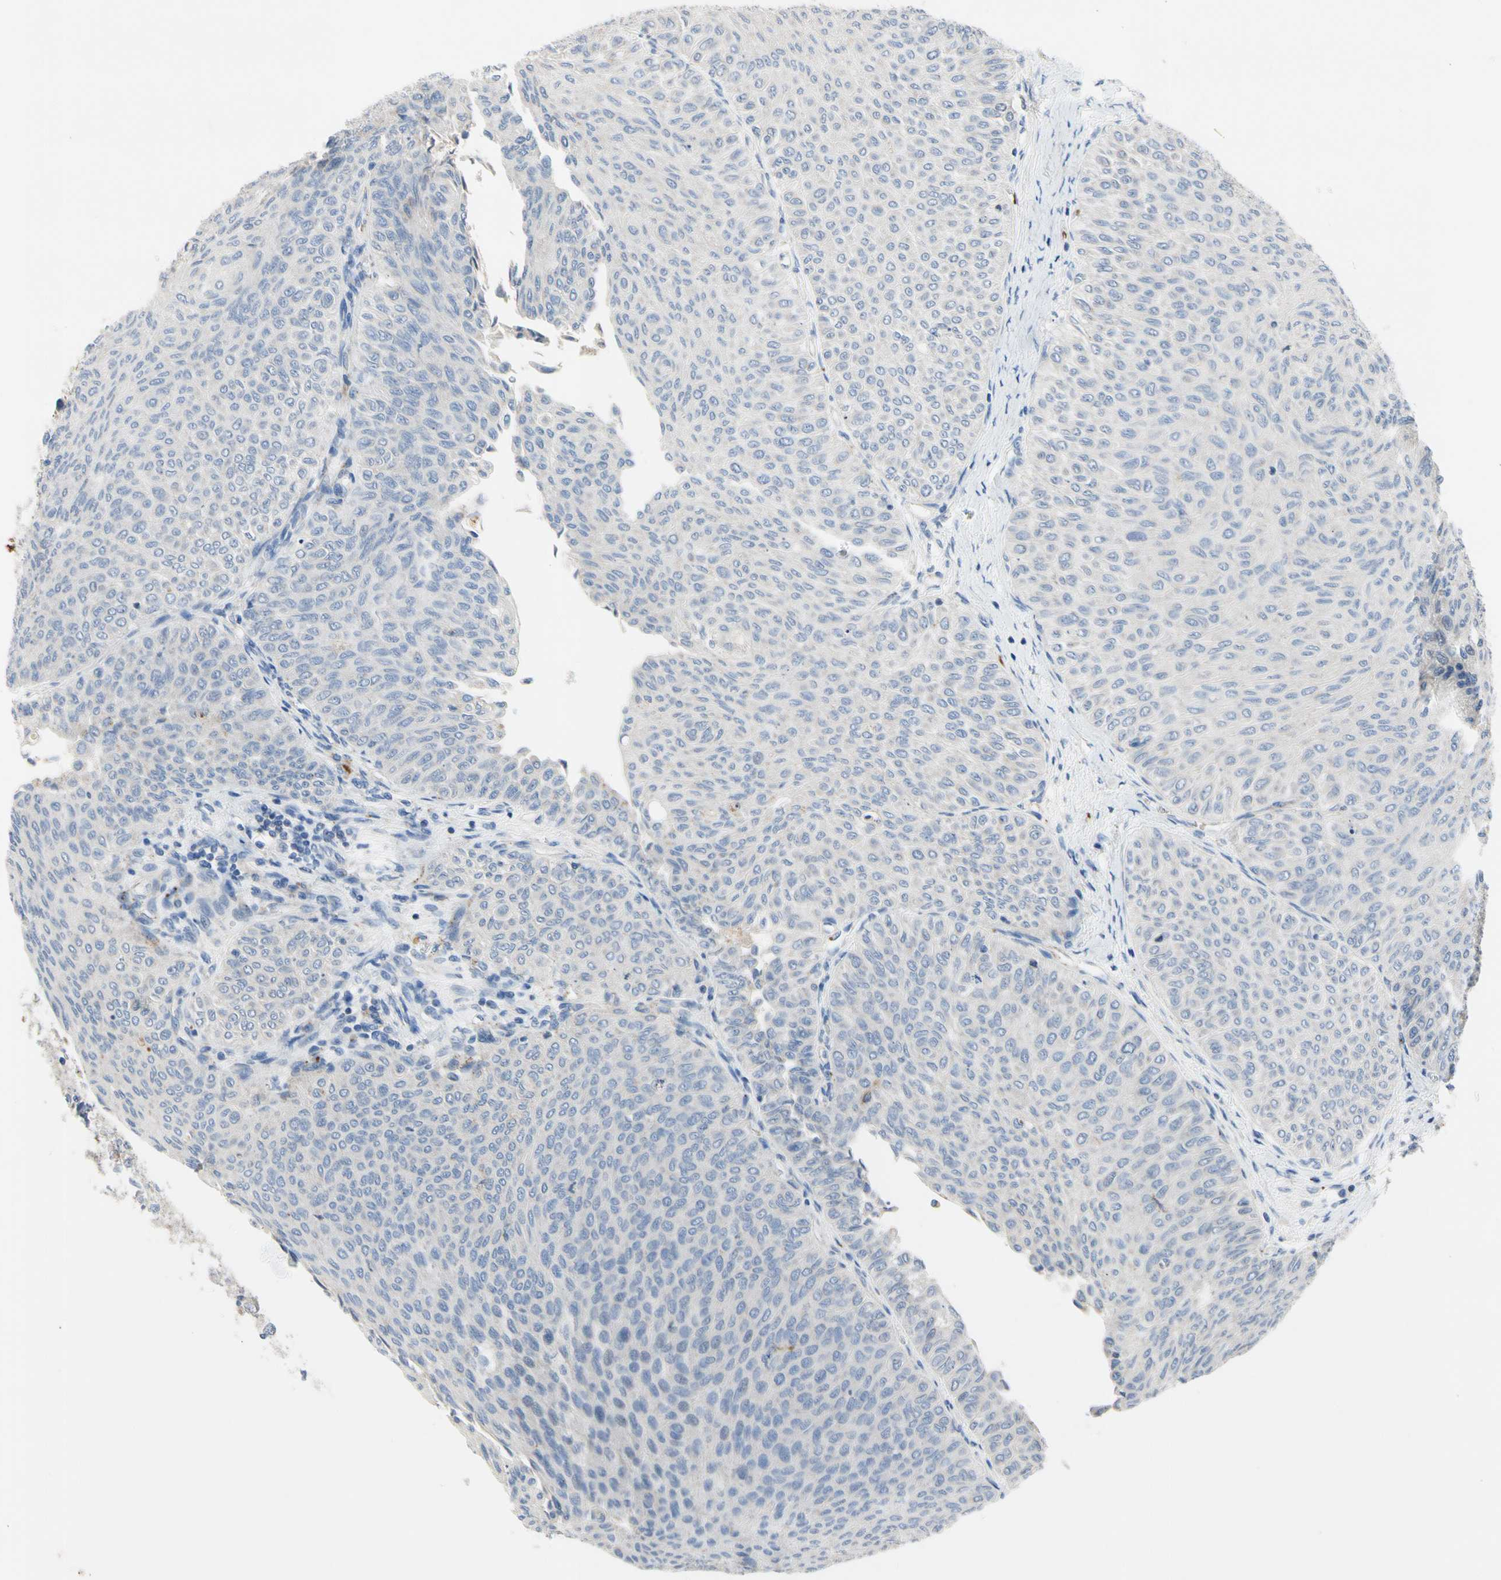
{"staining": {"intensity": "negative", "quantity": "none", "location": "none"}, "tissue": "urothelial cancer", "cell_type": "Tumor cells", "image_type": "cancer", "snomed": [{"axis": "morphology", "description": "Urothelial carcinoma, Low grade"}, {"axis": "topography", "description": "Urinary bladder"}], "caption": "There is no significant positivity in tumor cells of low-grade urothelial carcinoma. (Immunohistochemistry (ihc), brightfield microscopy, high magnification).", "gene": "RETSAT", "patient": {"sex": "male", "age": 78}}